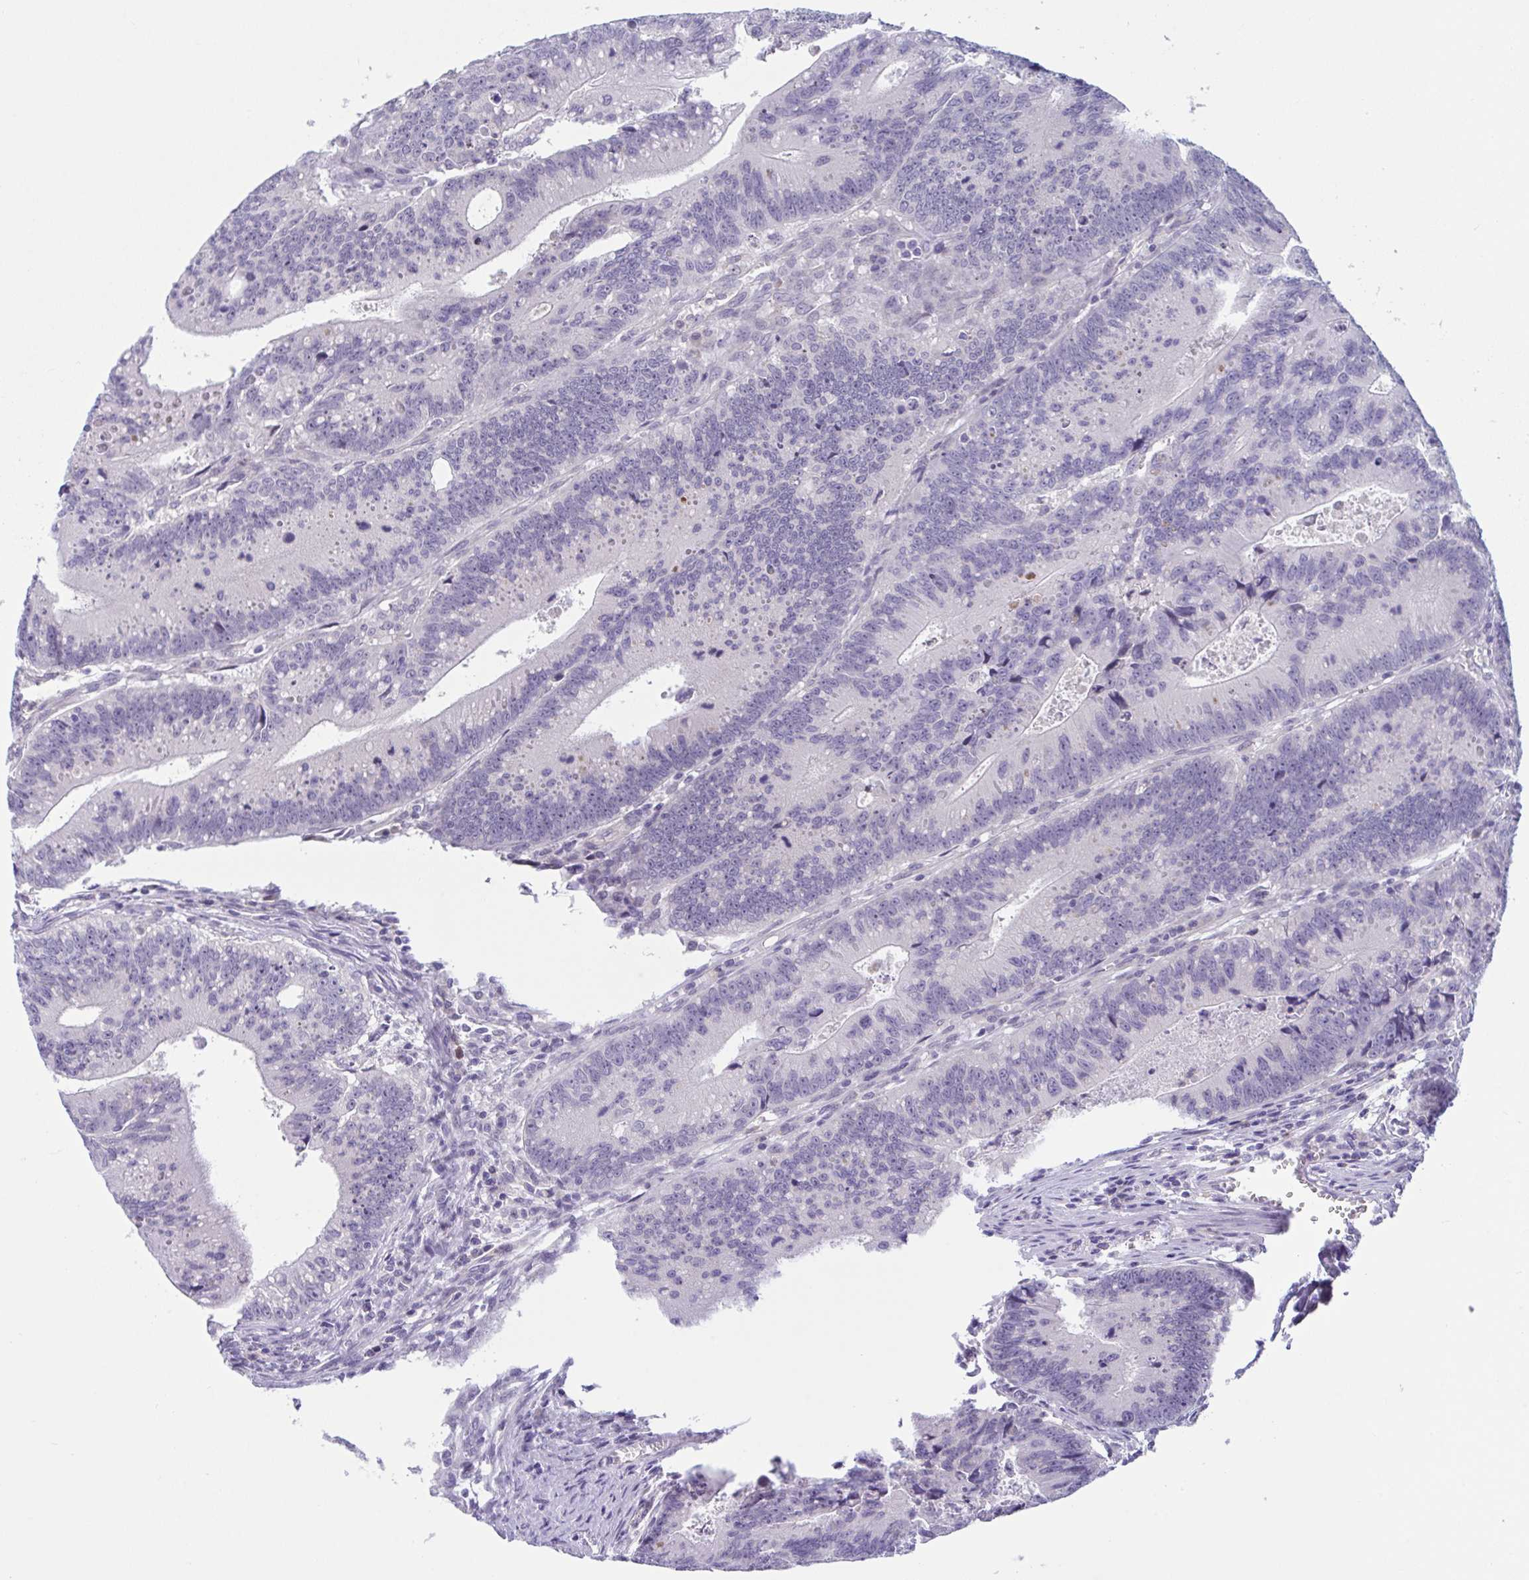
{"staining": {"intensity": "negative", "quantity": "none", "location": "none"}, "tissue": "colorectal cancer", "cell_type": "Tumor cells", "image_type": "cancer", "snomed": [{"axis": "morphology", "description": "Adenocarcinoma, NOS"}, {"axis": "topography", "description": "Rectum"}], "caption": "Tumor cells show no significant positivity in colorectal cancer (adenocarcinoma).", "gene": "WNT9B", "patient": {"sex": "female", "age": 81}}